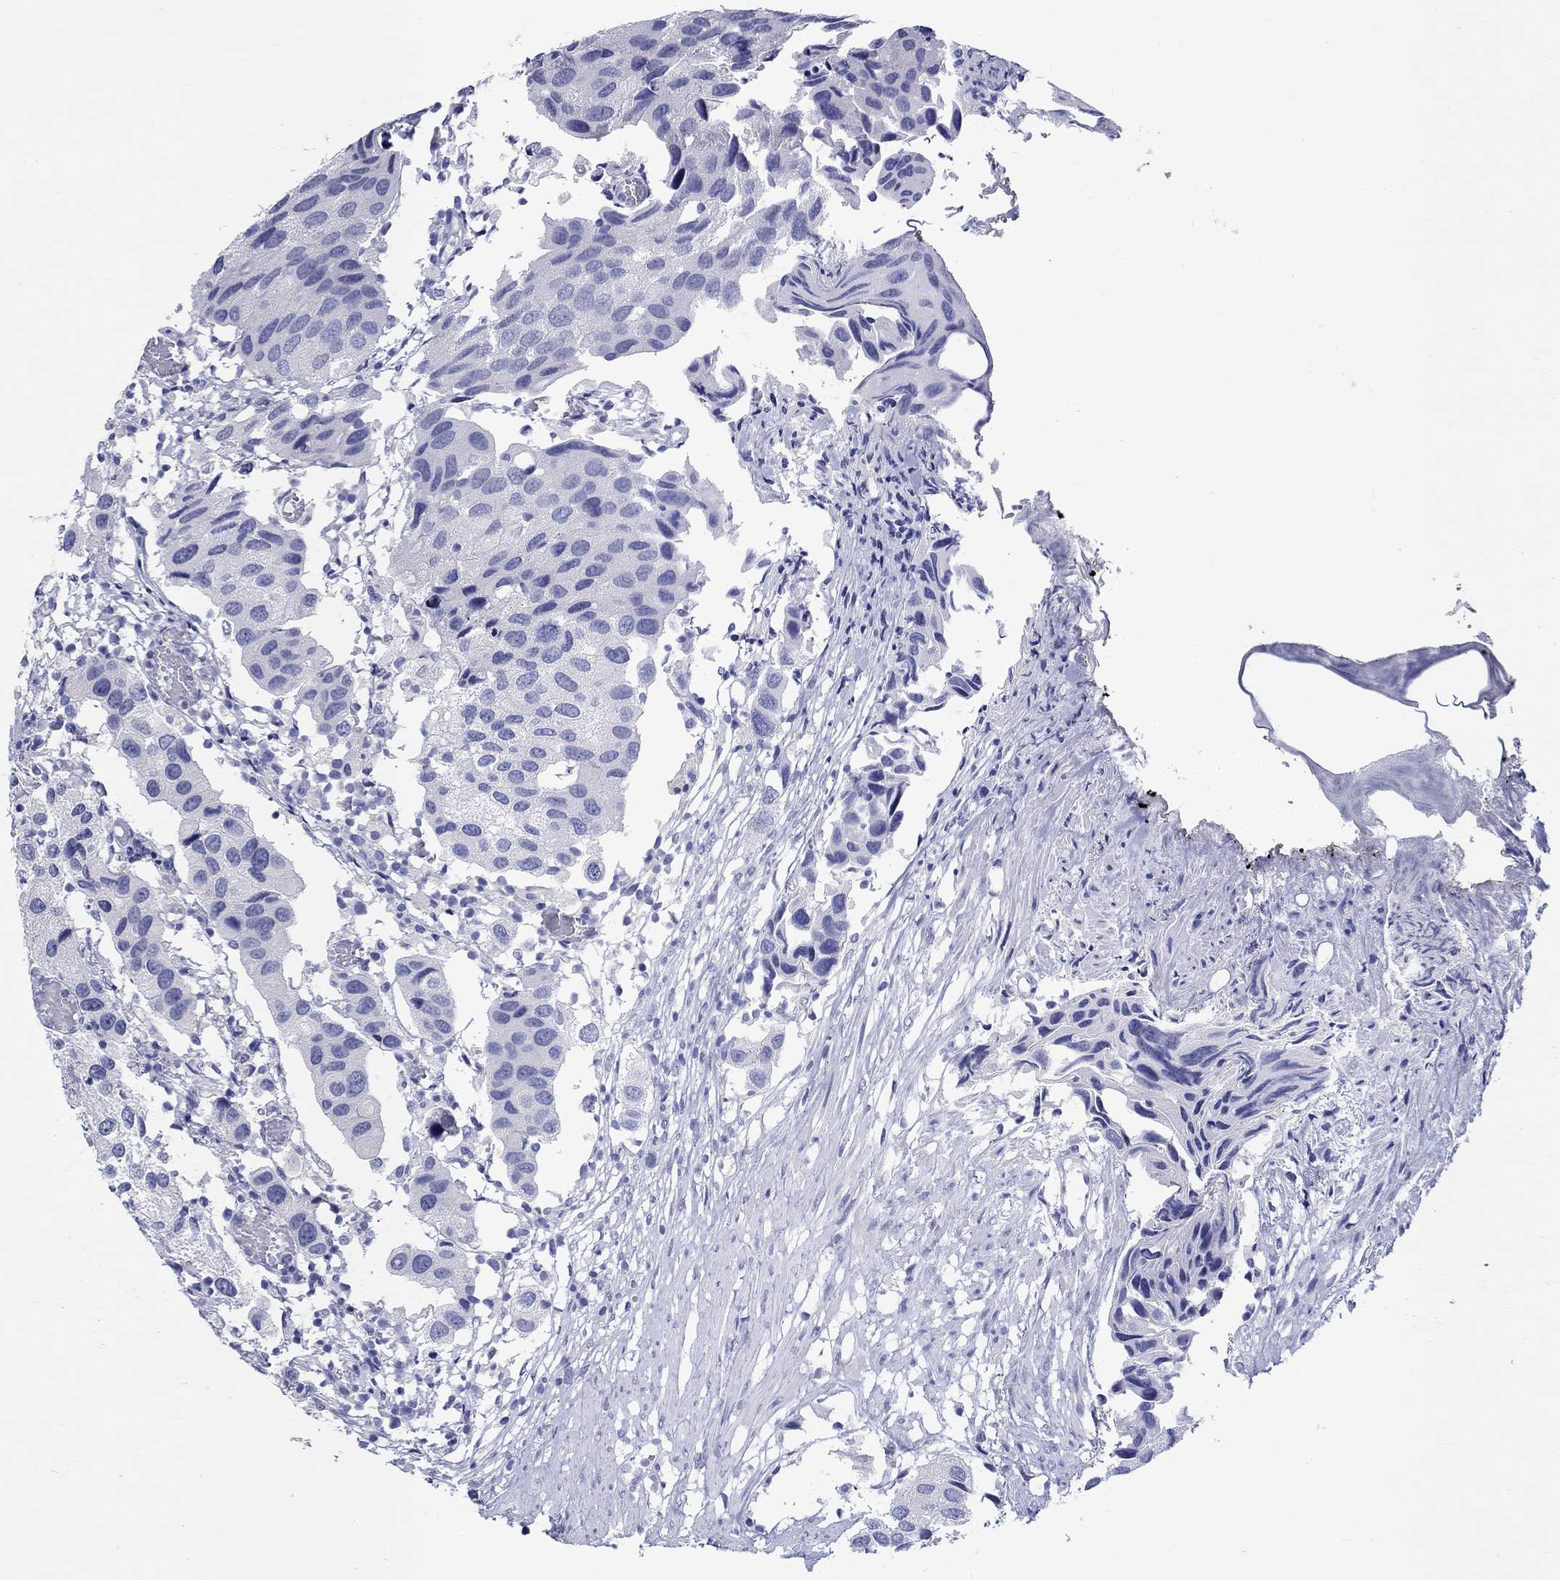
{"staining": {"intensity": "negative", "quantity": "none", "location": "none"}, "tissue": "urothelial cancer", "cell_type": "Tumor cells", "image_type": "cancer", "snomed": [{"axis": "morphology", "description": "Urothelial carcinoma, High grade"}, {"axis": "topography", "description": "Urinary bladder"}], "caption": "Tumor cells show no significant protein positivity in urothelial cancer. (DAB immunohistochemistry (IHC), high magnification).", "gene": "CRYGS", "patient": {"sex": "male", "age": 79}}